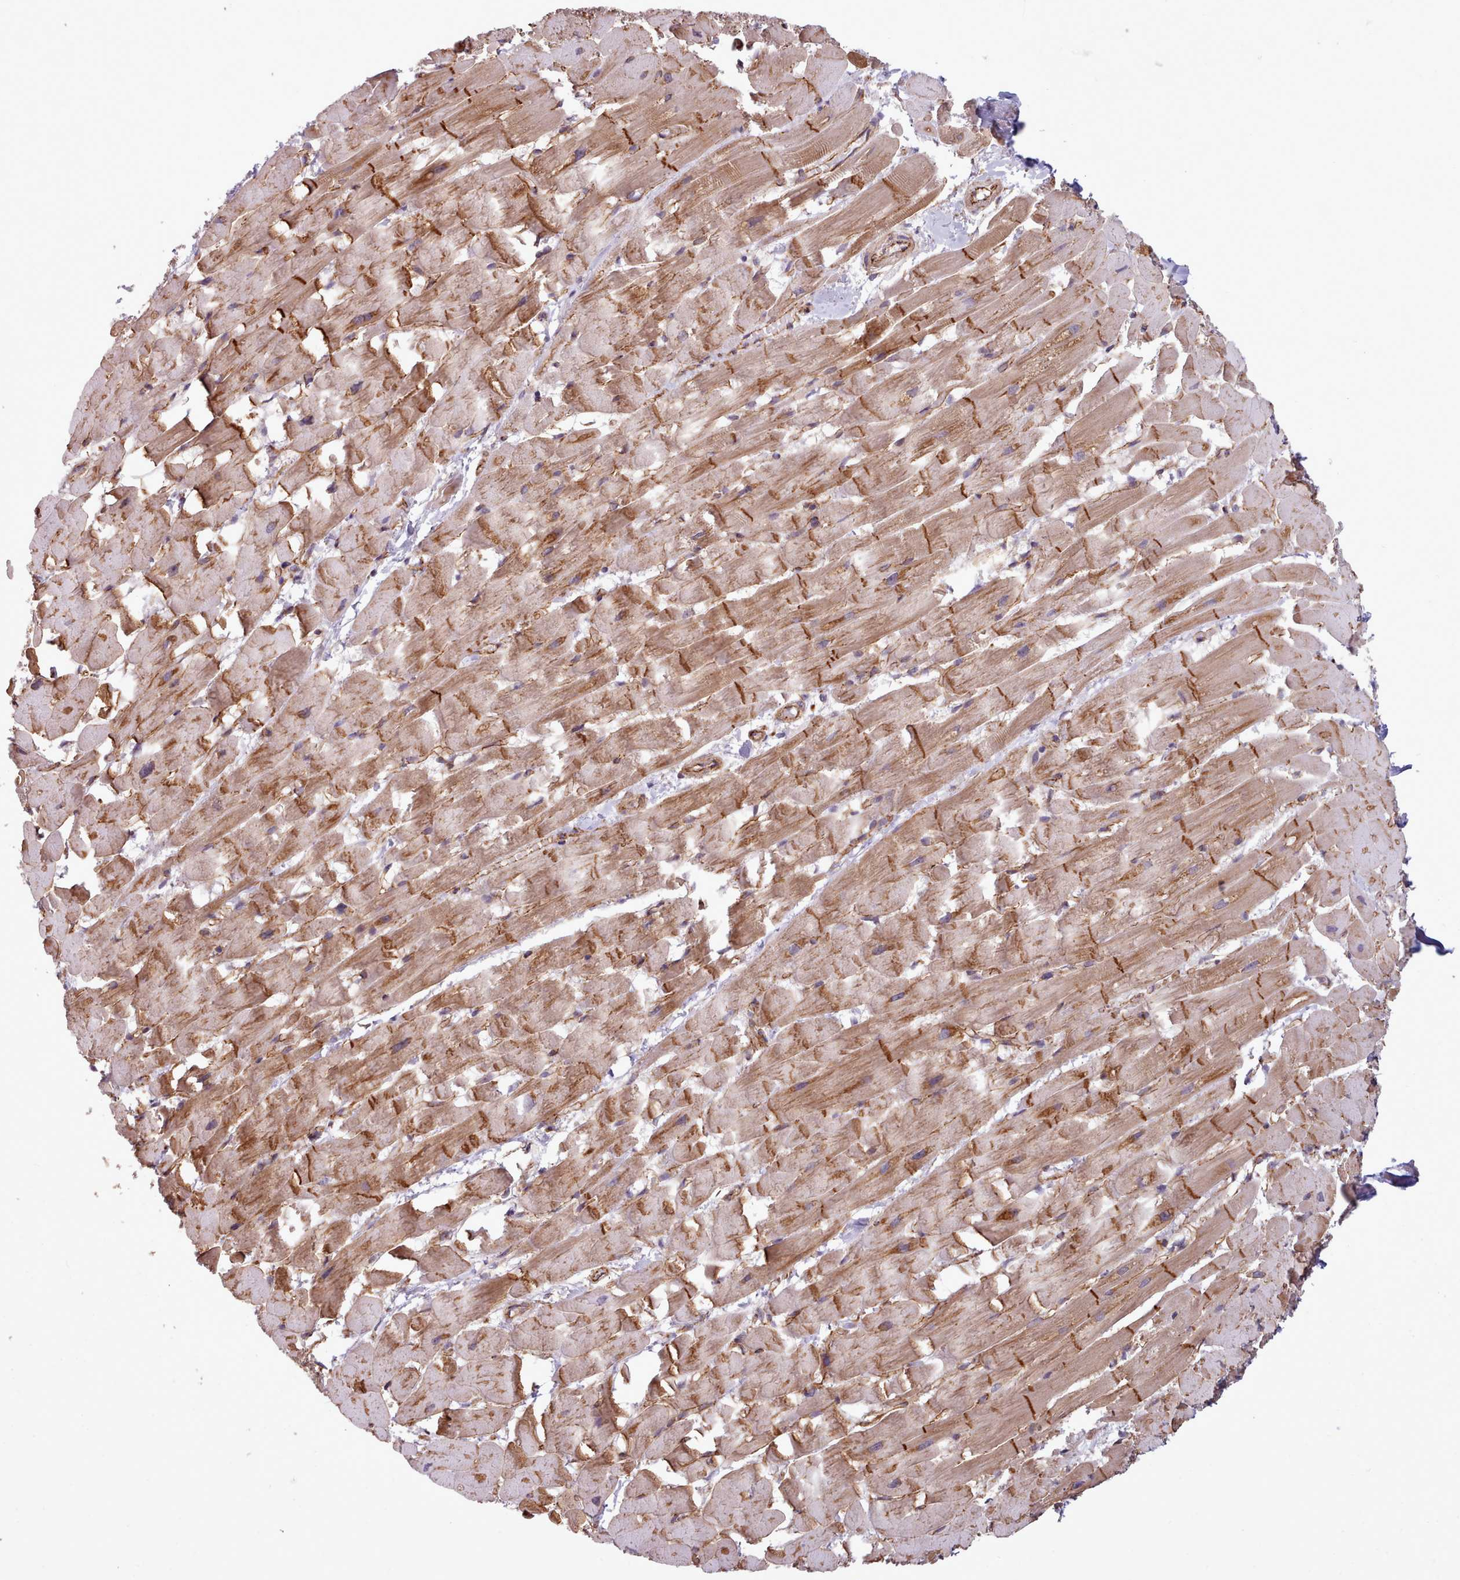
{"staining": {"intensity": "strong", "quantity": ">75%", "location": "cytoplasmic/membranous"}, "tissue": "heart muscle", "cell_type": "Cardiomyocytes", "image_type": "normal", "snomed": [{"axis": "morphology", "description": "Normal tissue, NOS"}, {"axis": "topography", "description": "Heart"}], "caption": "DAB immunohistochemical staining of benign human heart muscle shows strong cytoplasmic/membranous protein positivity in approximately >75% of cardiomyocytes.", "gene": "MRPL46", "patient": {"sex": "male", "age": 37}}